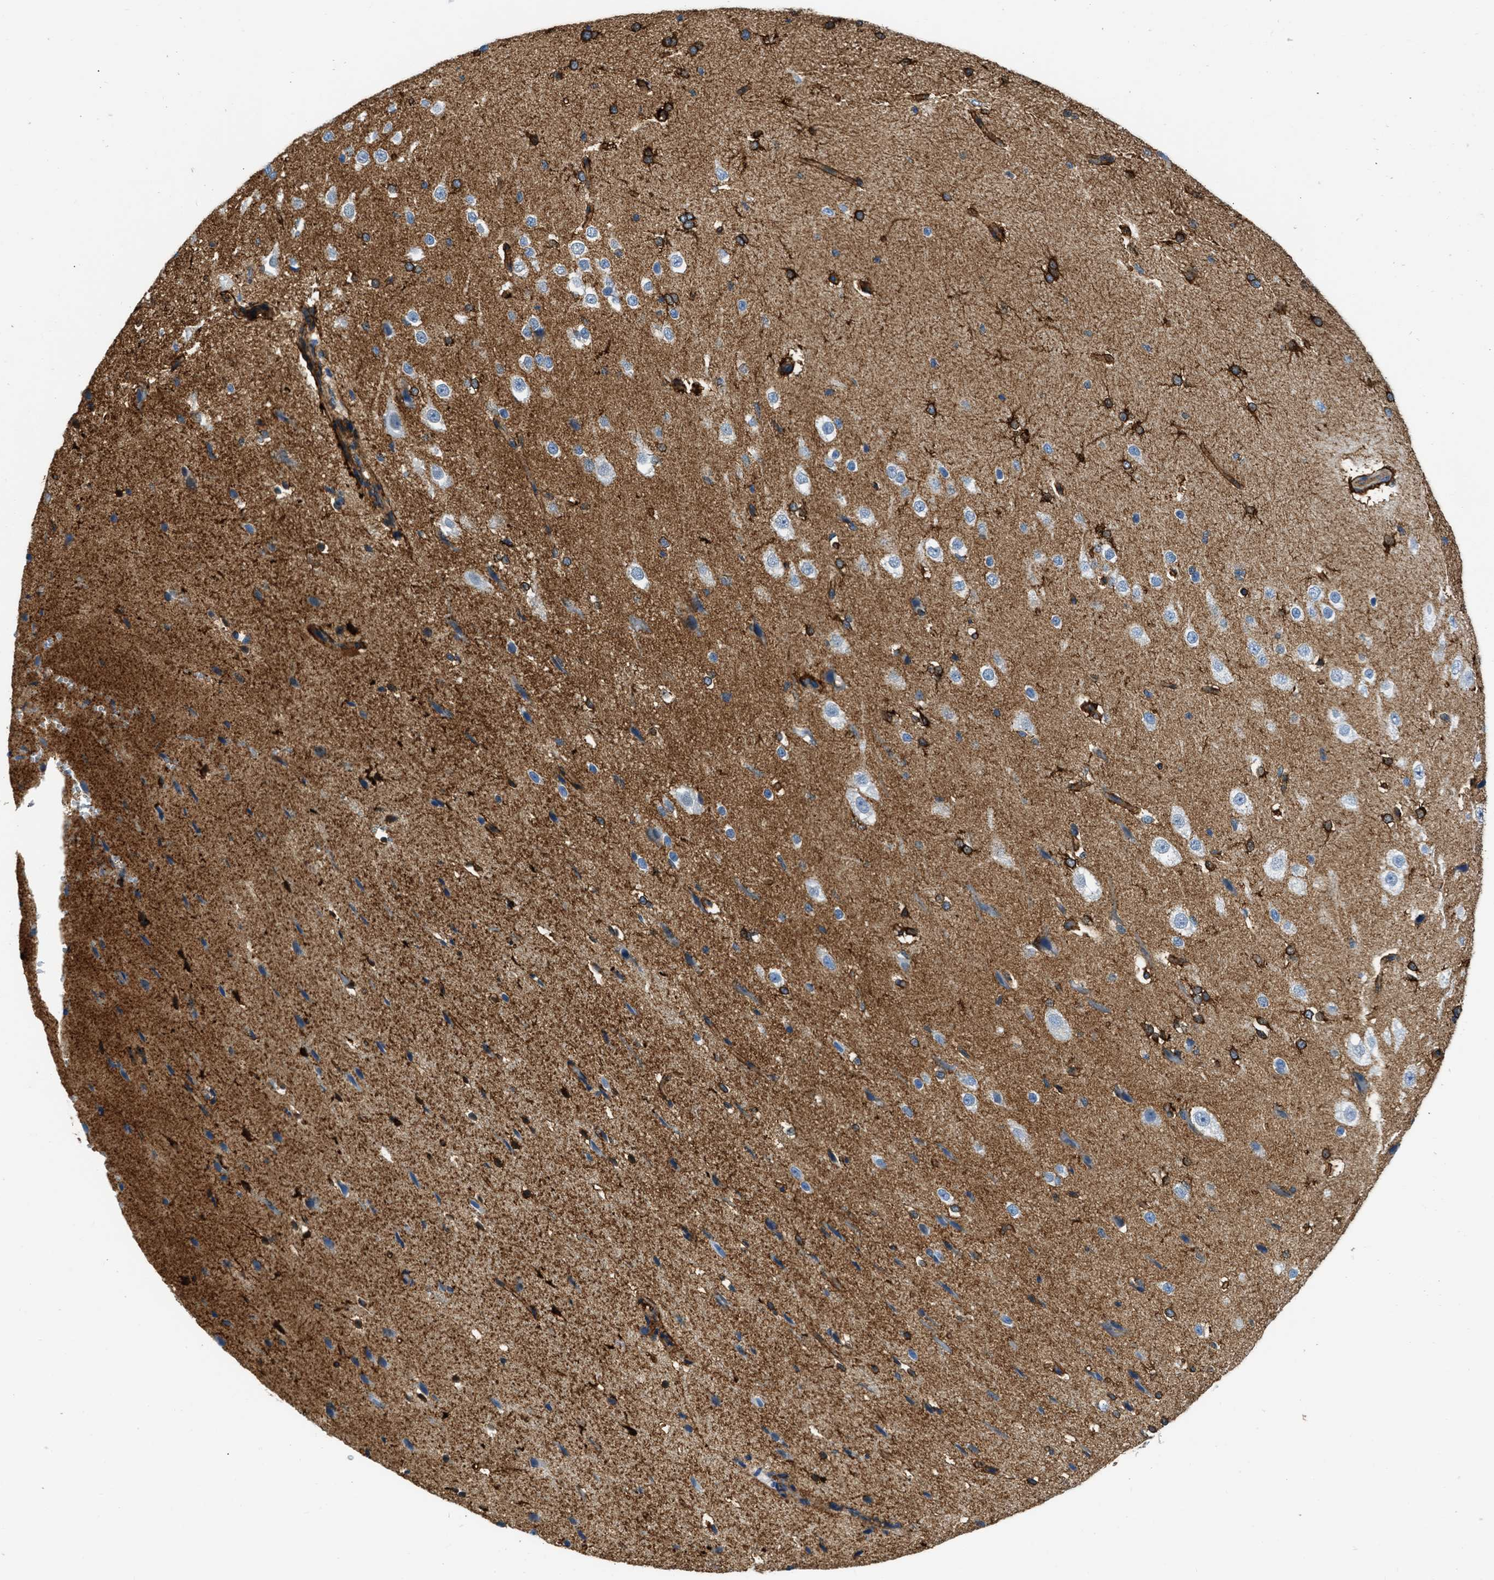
{"staining": {"intensity": "moderate", "quantity": ">75%", "location": "cytoplasmic/membranous"}, "tissue": "cerebral cortex", "cell_type": "Endothelial cells", "image_type": "normal", "snomed": [{"axis": "morphology", "description": "Normal tissue, NOS"}, {"axis": "morphology", "description": "Developmental malformation"}, {"axis": "topography", "description": "Cerebral cortex"}], "caption": "Immunohistochemistry photomicrograph of benign cerebral cortex: cerebral cortex stained using IHC reveals medium levels of moderate protein expression localized specifically in the cytoplasmic/membranous of endothelial cells, appearing as a cytoplasmic/membranous brown color.", "gene": "SEPTIN2", "patient": {"sex": "female", "age": 30}}